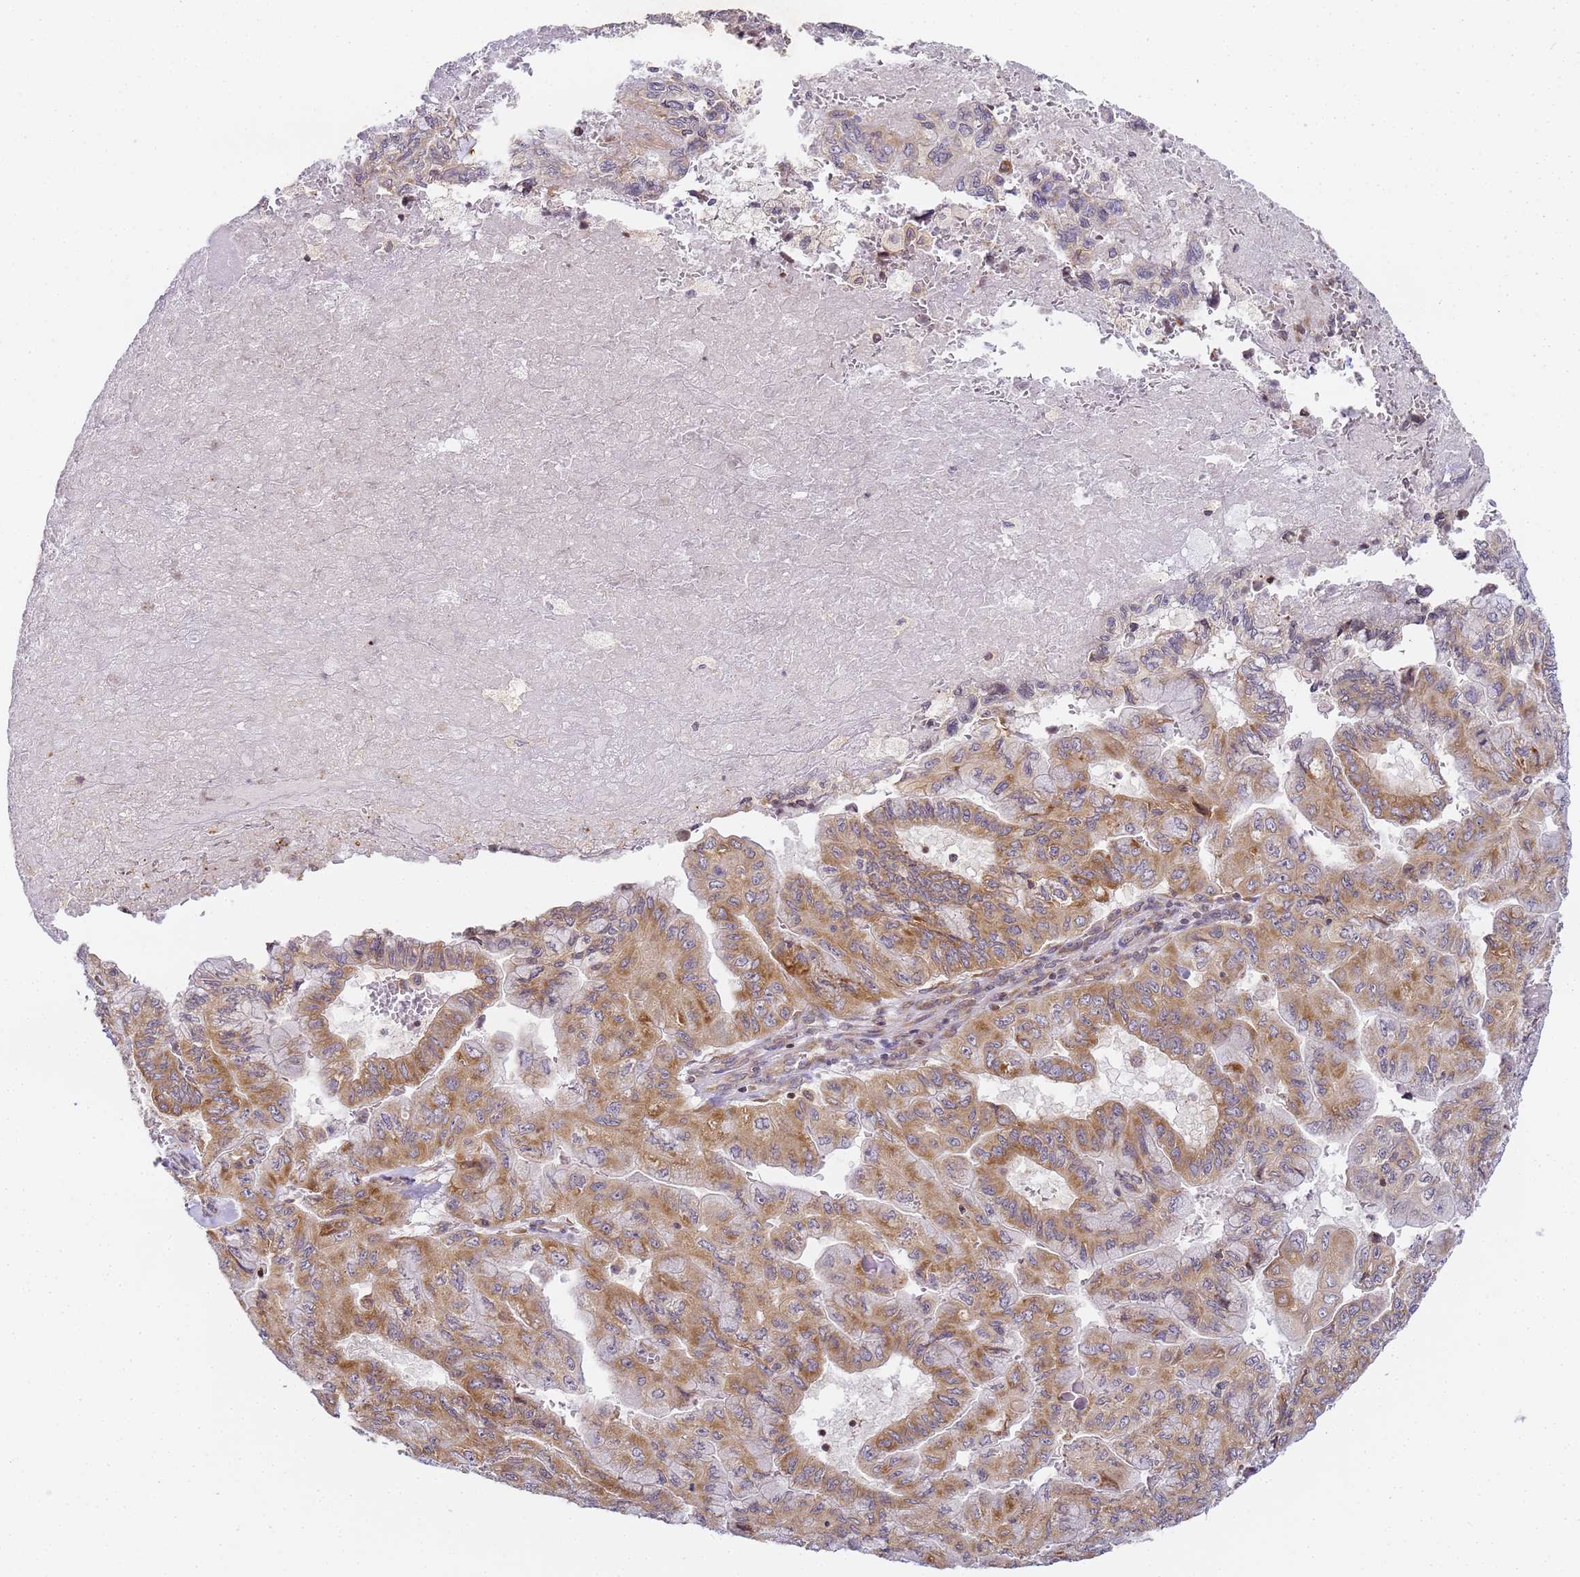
{"staining": {"intensity": "moderate", "quantity": ">75%", "location": "cytoplasmic/membranous"}, "tissue": "pancreatic cancer", "cell_type": "Tumor cells", "image_type": "cancer", "snomed": [{"axis": "morphology", "description": "Adenocarcinoma, NOS"}, {"axis": "topography", "description": "Pancreas"}], "caption": "A histopathology image of human pancreatic adenocarcinoma stained for a protein displays moderate cytoplasmic/membranous brown staining in tumor cells. (DAB (3,3'-diaminobenzidine) = brown stain, brightfield microscopy at high magnification).", "gene": "RPL13A", "patient": {"sex": "male", "age": 51}}